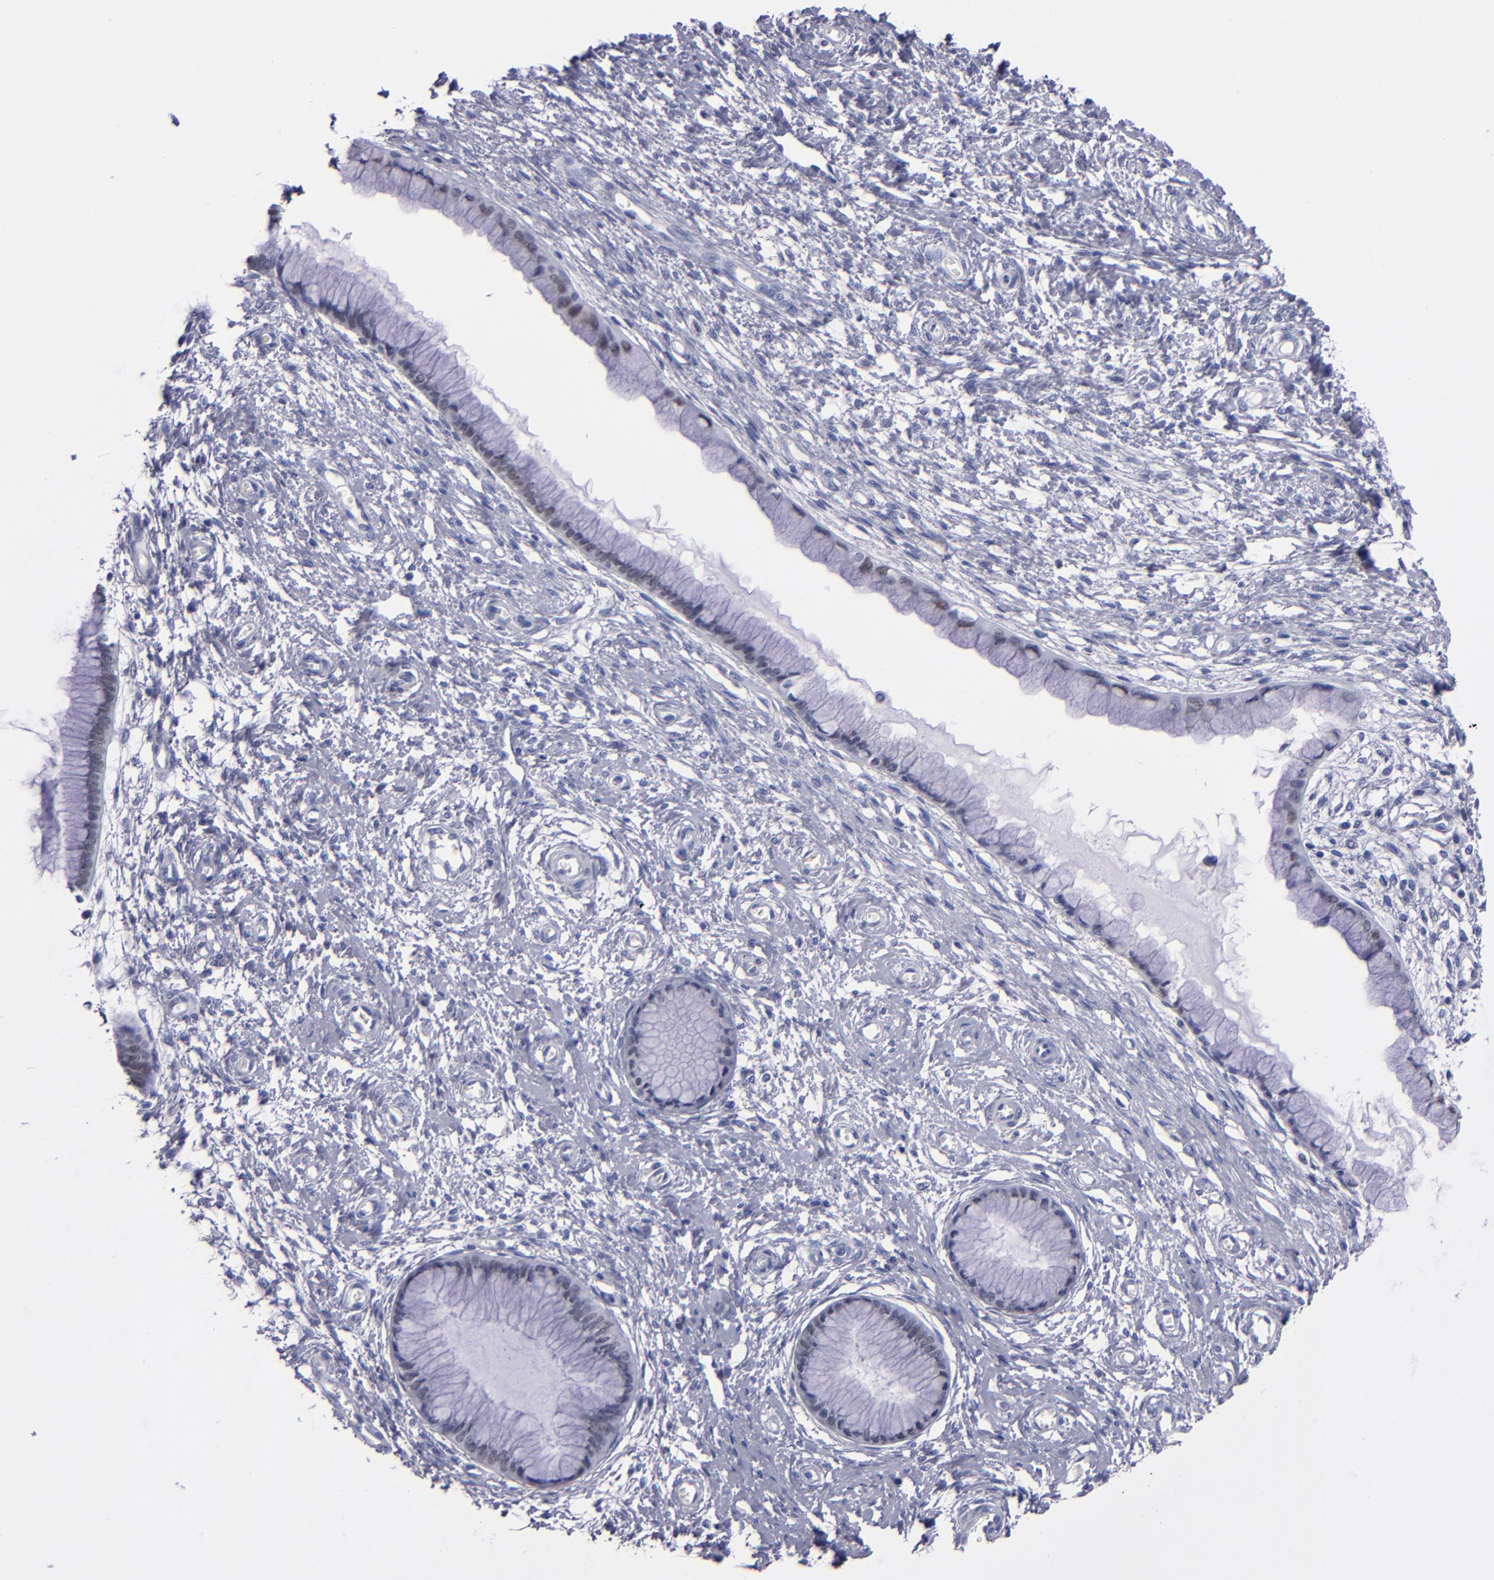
{"staining": {"intensity": "weak", "quantity": "<25%", "location": "nuclear"}, "tissue": "cervix", "cell_type": "Glandular cells", "image_type": "normal", "snomed": [{"axis": "morphology", "description": "Normal tissue, NOS"}, {"axis": "topography", "description": "Cervix"}], "caption": "An IHC micrograph of unremarkable cervix is shown. There is no staining in glandular cells of cervix.", "gene": "HNF1B", "patient": {"sex": "female", "age": 55}}